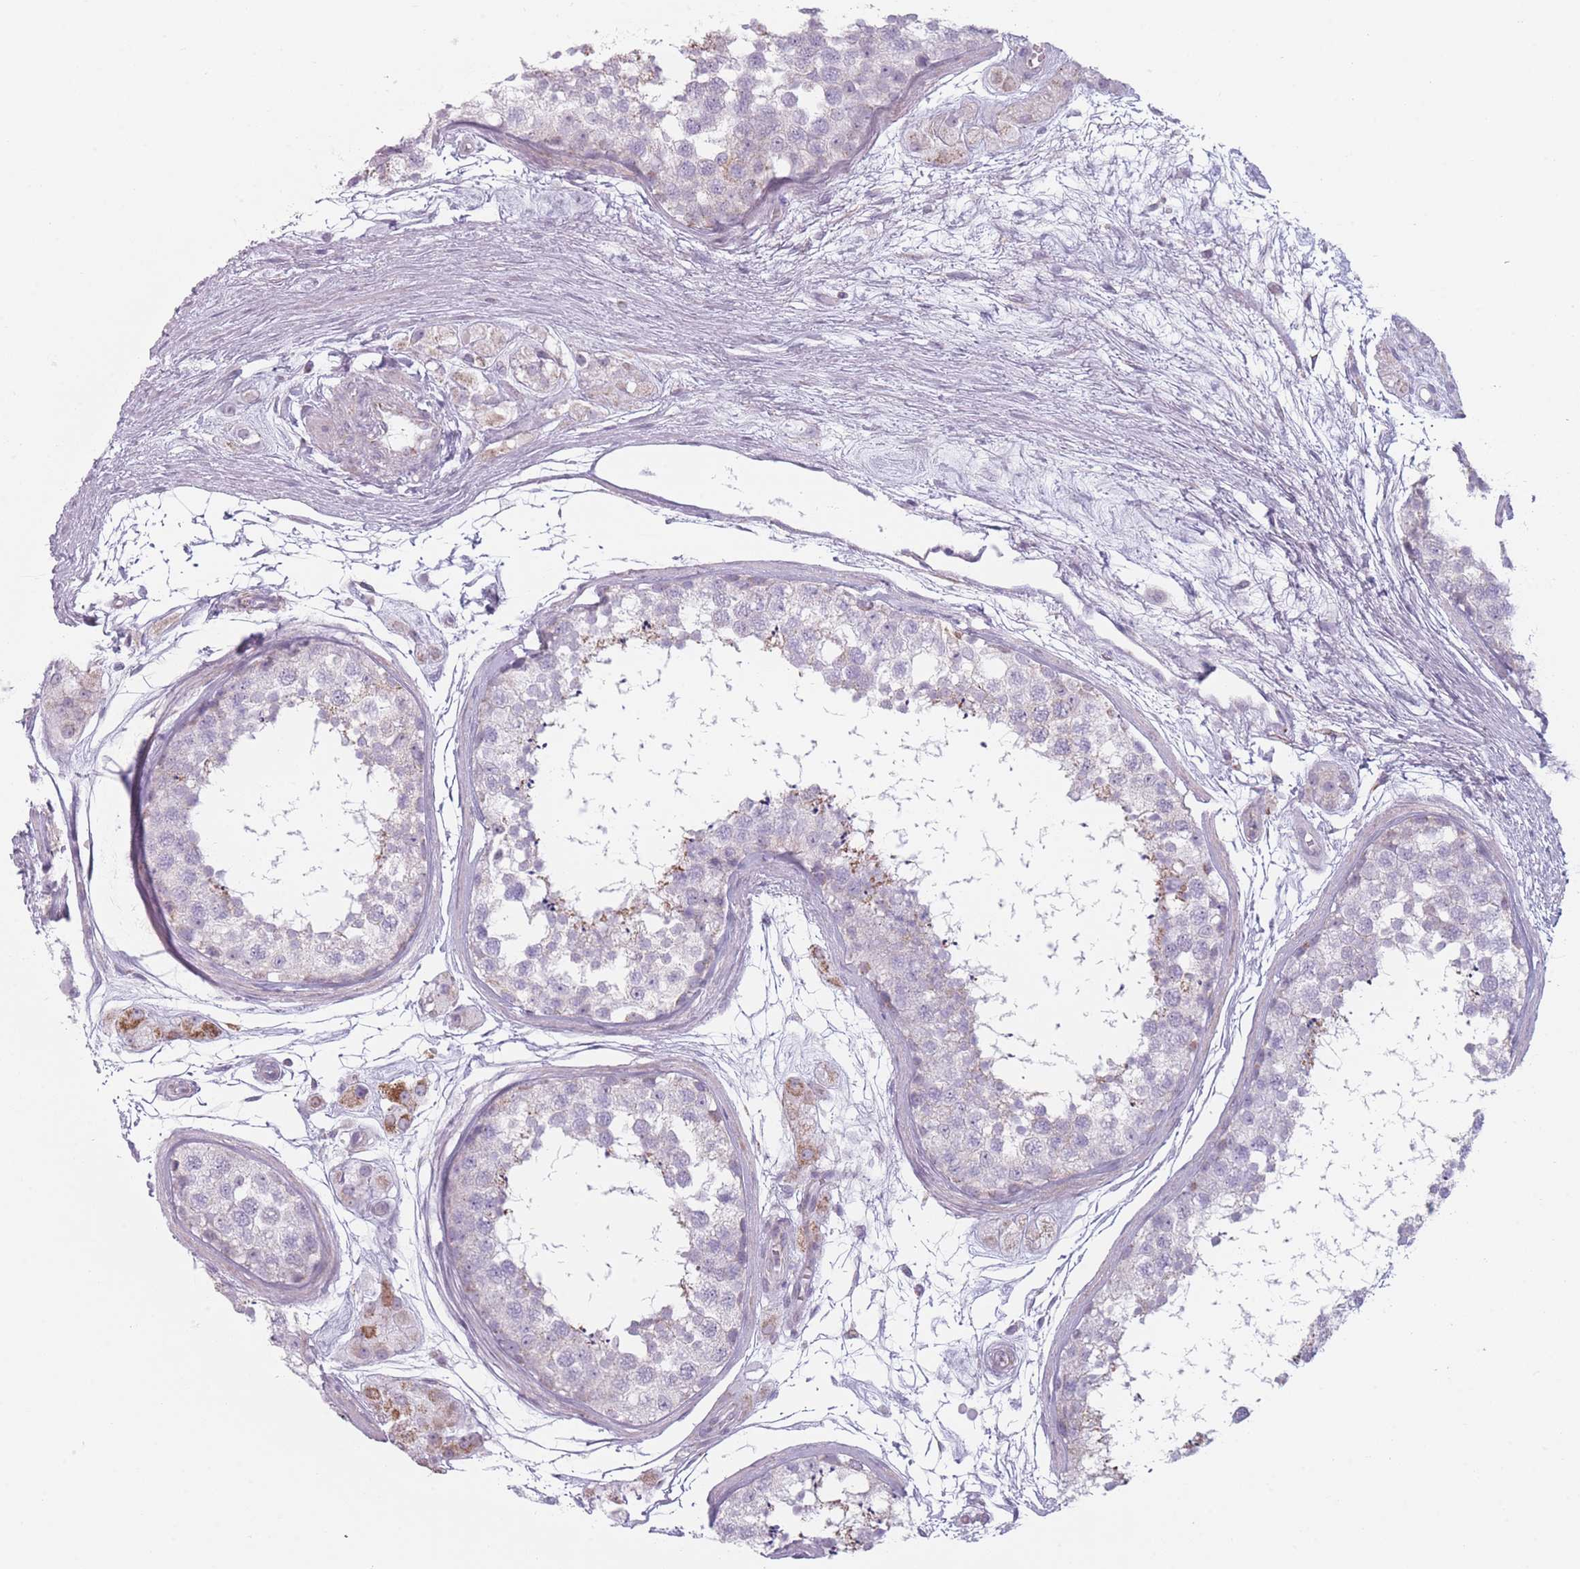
{"staining": {"intensity": "moderate", "quantity": "<25%", "location": "cytoplasmic/membranous"}, "tissue": "testis", "cell_type": "Cells in seminiferous ducts", "image_type": "normal", "snomed": [{"axis": "morphology", "description": "Normal tissue, NOS"}, {"axis": "topography", "description": "Testis"}], "caption": "Immunohistochemistry (IHC) (DAB) staining of normal testis demonstrates moderate cytoplasmic/membranous protein positivity in approximately <25% of cells in seminiferous ducts. Nuclei are stained in blue.", "gene": "DCHS1", "patient": {"sex": "male", "age": 56}}